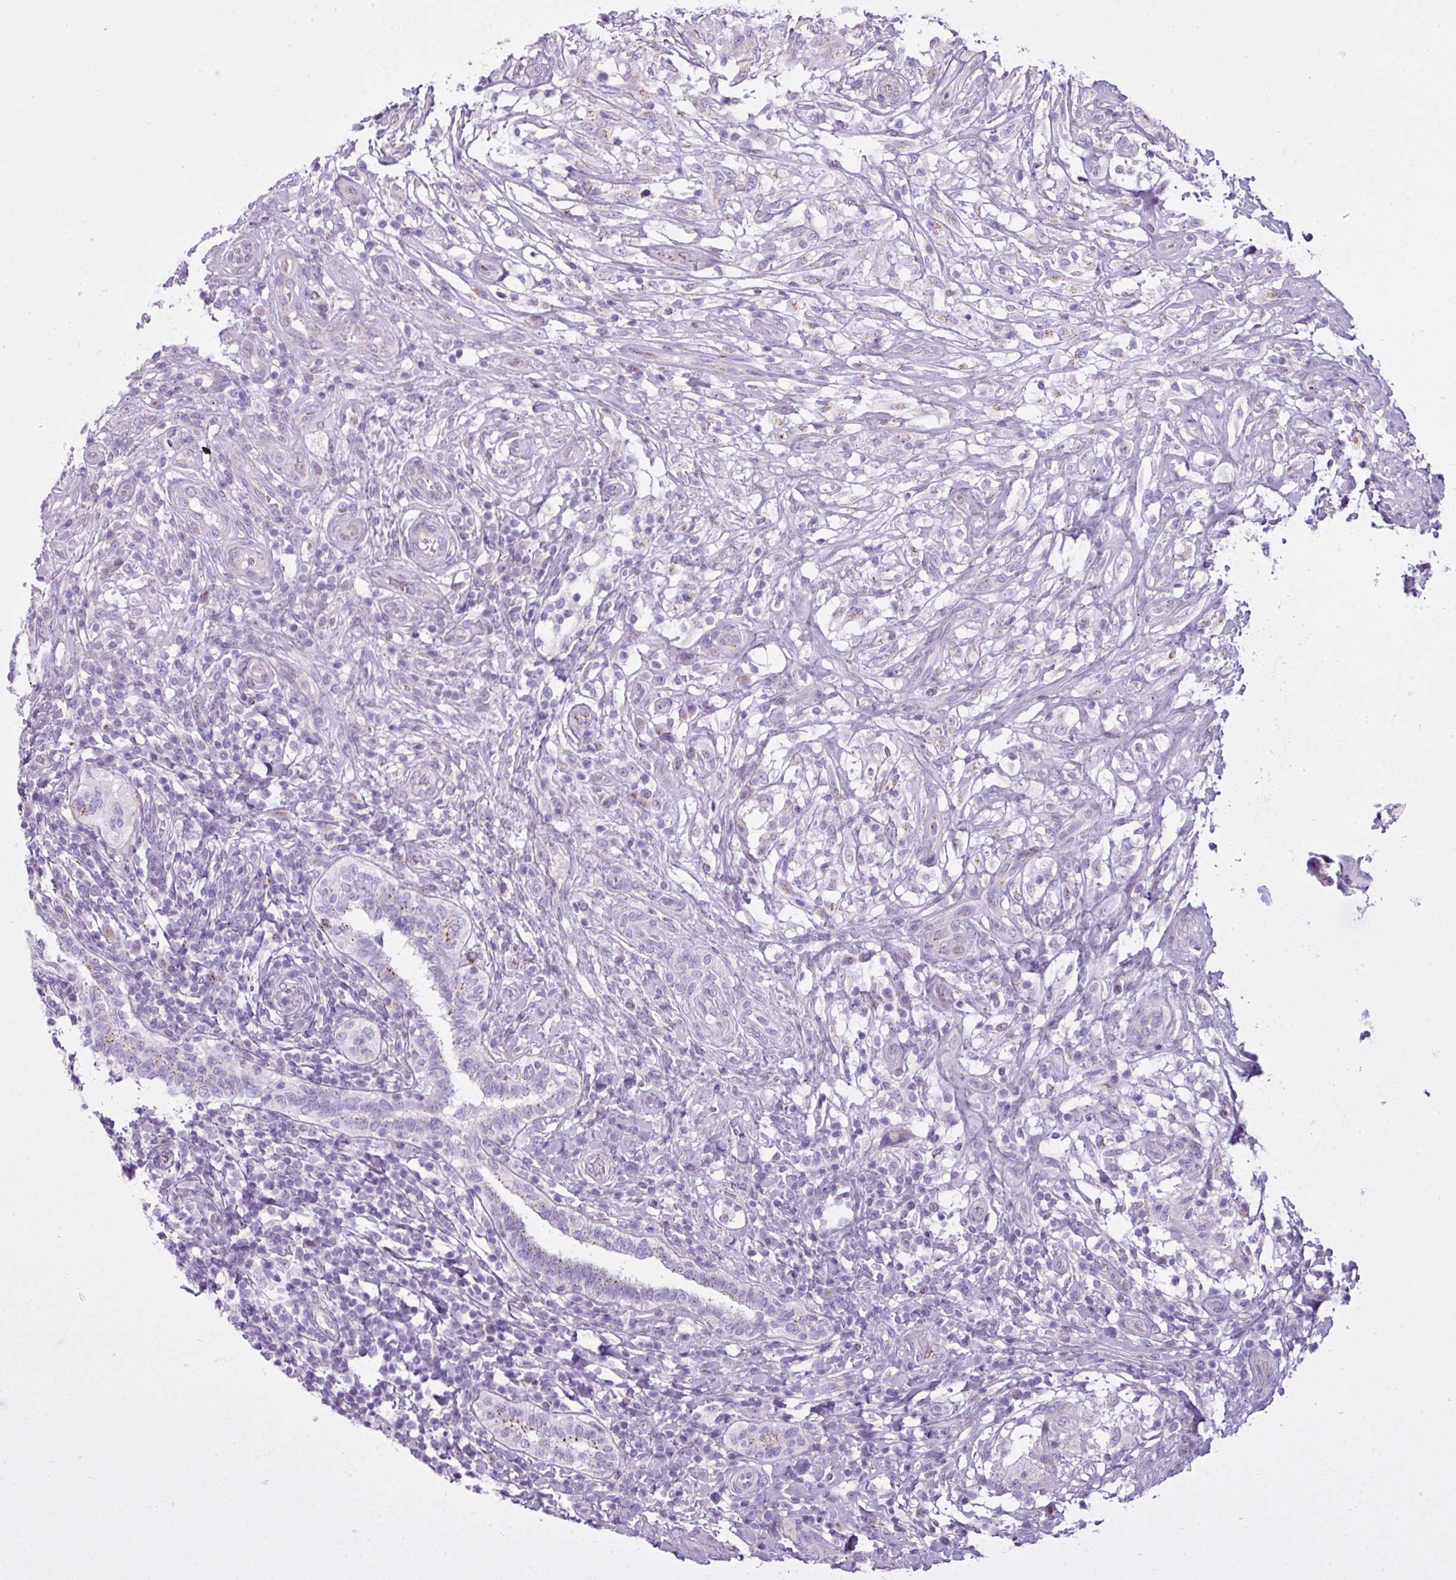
{"staining": {"intensity": "negative", "quantity": "none", "location": "none"}, "tissue": "testis cancer", "cell_type": "Tumor cells", "image_type": "cancer", "snomed": [{"axis": "morphology", "description": "Seminoma, NOS"}, {"axis": "topography", "description": "Testis"}], "caption": "Tumor cells are negative for brown protein staining in testis cancer. Nuclei are stained in blue.", "gene": "FAM43A", "patient": {"sex": "male", "age": 49}}